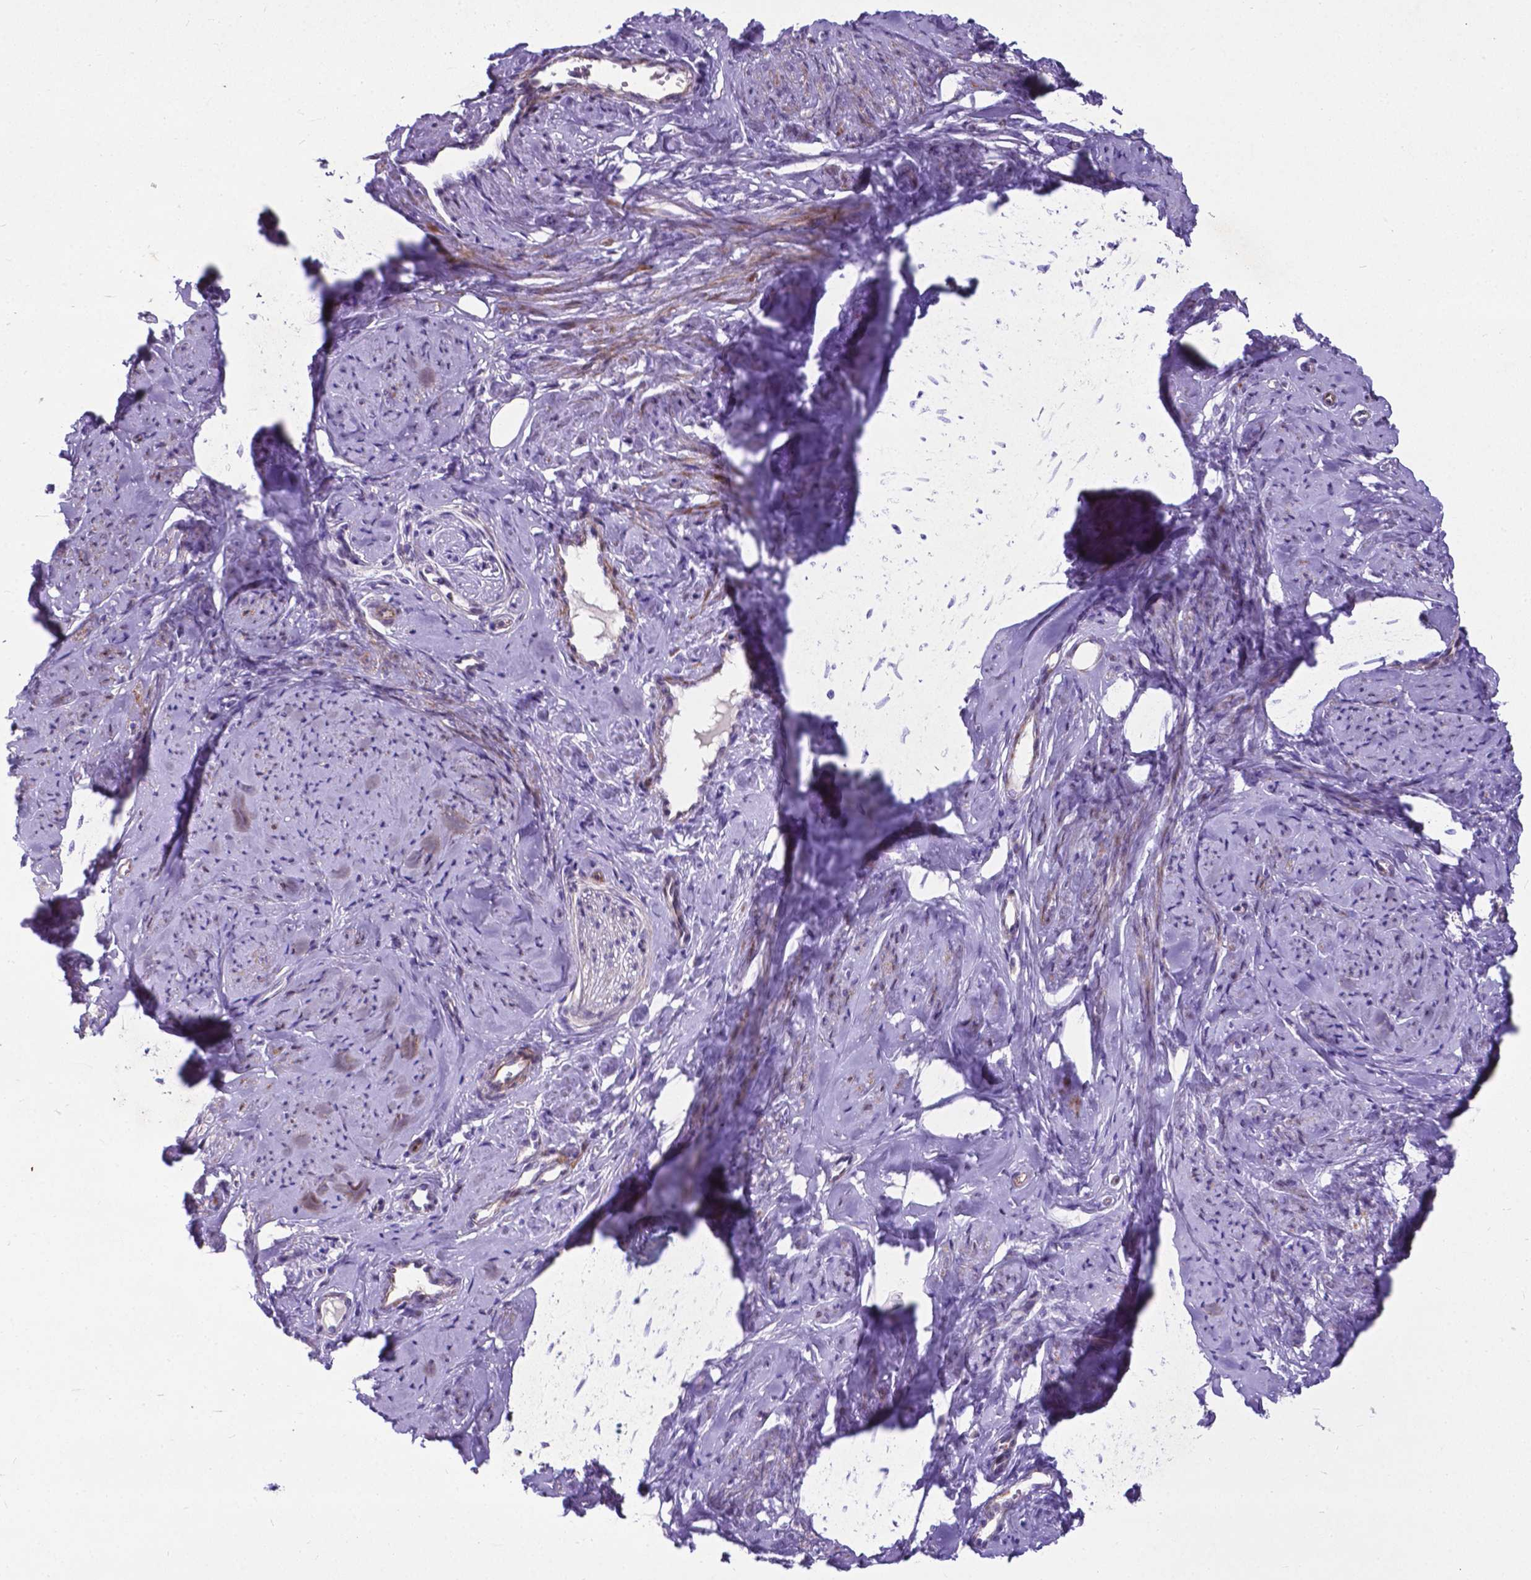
{"staining": {"intensity": "strong", "quantity": "25%-75%", "location": "cytoplasmic/membranous"}, "tissue": "smooth muscle", "cell_type": "Smooth muscle cells", "image_type": "normal", "snomed": [{"axis": "morphology", "description": "Normal tissue, NOS"}, {"axis": "topography", "description": "Smooth muscle"}], "caption": "DAB immunohistochemical staining of normal human smooth muscle demonstrates strong cytoplasmic/membranous protein staining in approximately 25%-75% of smooth muscle cells. (Brightfield microscopy of DAB IHC at high magnification).", "gene": "PFKFB4", "patient": {"sex": "female", "age": 48}}